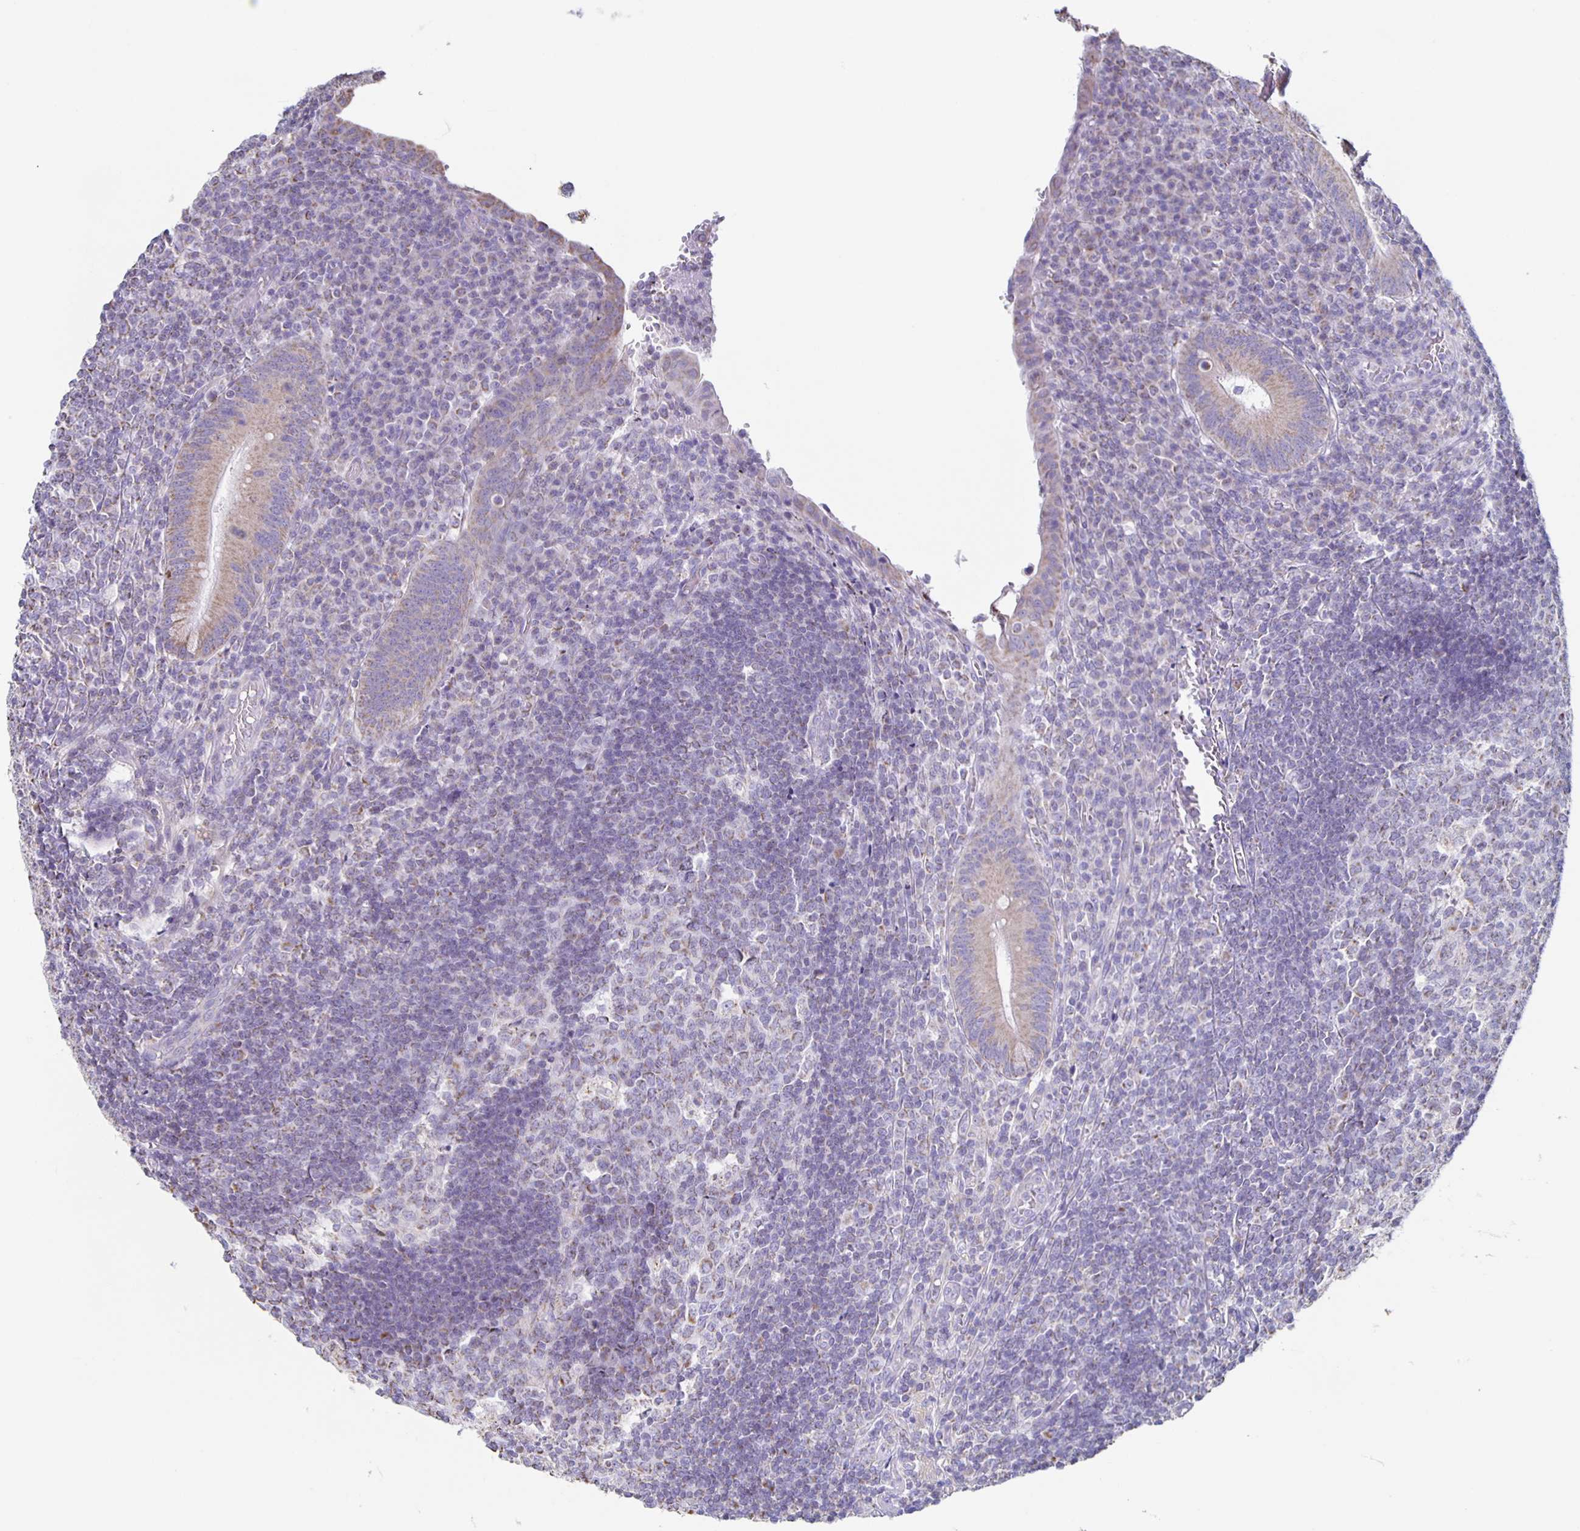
{"staining": {"intensity": "weak", "quantity": "25%-75%", "location": "cytoplasmic/membranous"}, "tissue": "appendix", "cell_type": "Glandular cells", "image_type": "normal", "snomed": [{"axis": "morphology", "description": "Normal tissue, NOS"}, {"axis": "topography", "description": "Appendix"}], "caption": "A micrograph showing weak cytoplasmic/membranous positivity in approximately 25%-75% of glandular cells in unremarkable appendix, as visualized by brown immunohistochemical staining.", "gene": "TPPP", "patient": {"sex": "male", "age": 18}}